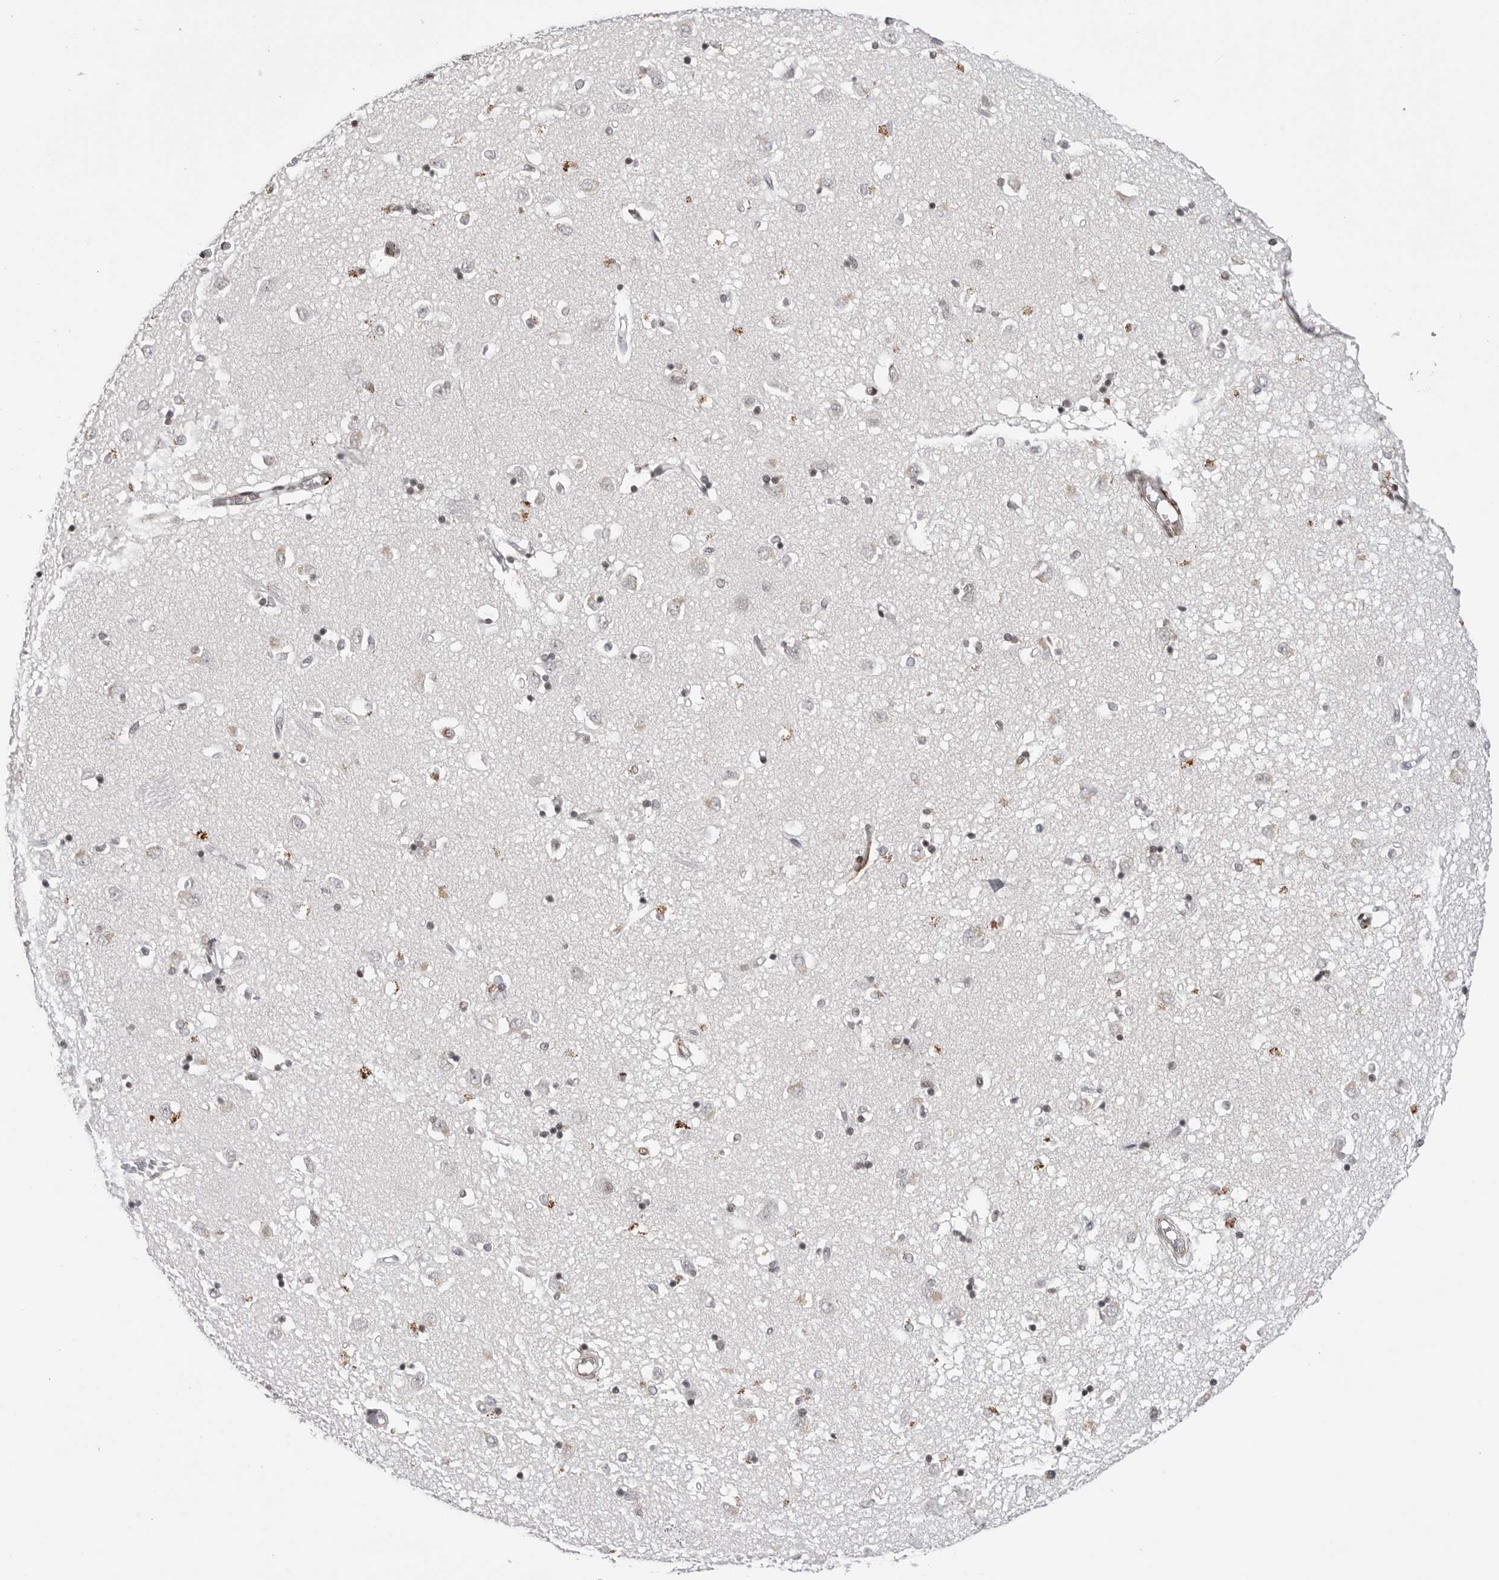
{"staining": {"intensity": "weak", "quantity": "25%-75%", "location": "cytoplasmic/membranous,nuclear"}, "tissue": "caudate", "cell_type": "Glial cells", "image_type": "normal", "snomed": [{"axis": "morphology", "description": "Normal tissue, NOS"}, {"axis": "topography", "description": "Lateral ventricle wall"}], "caption": "Immunohistochemistry (IHC) of unremarkable human caudate demonstrates low levels of weak cytoplasmic/membranous,nuclear staining in approximately 25%-75% of glial cells. The staining was performed using DAB, with brown indicating positive protein expression. Nuclei are stained blue with hematoxylin.", "gene": "TRIM66", "patient": {"sex": "male", "age": 45}}